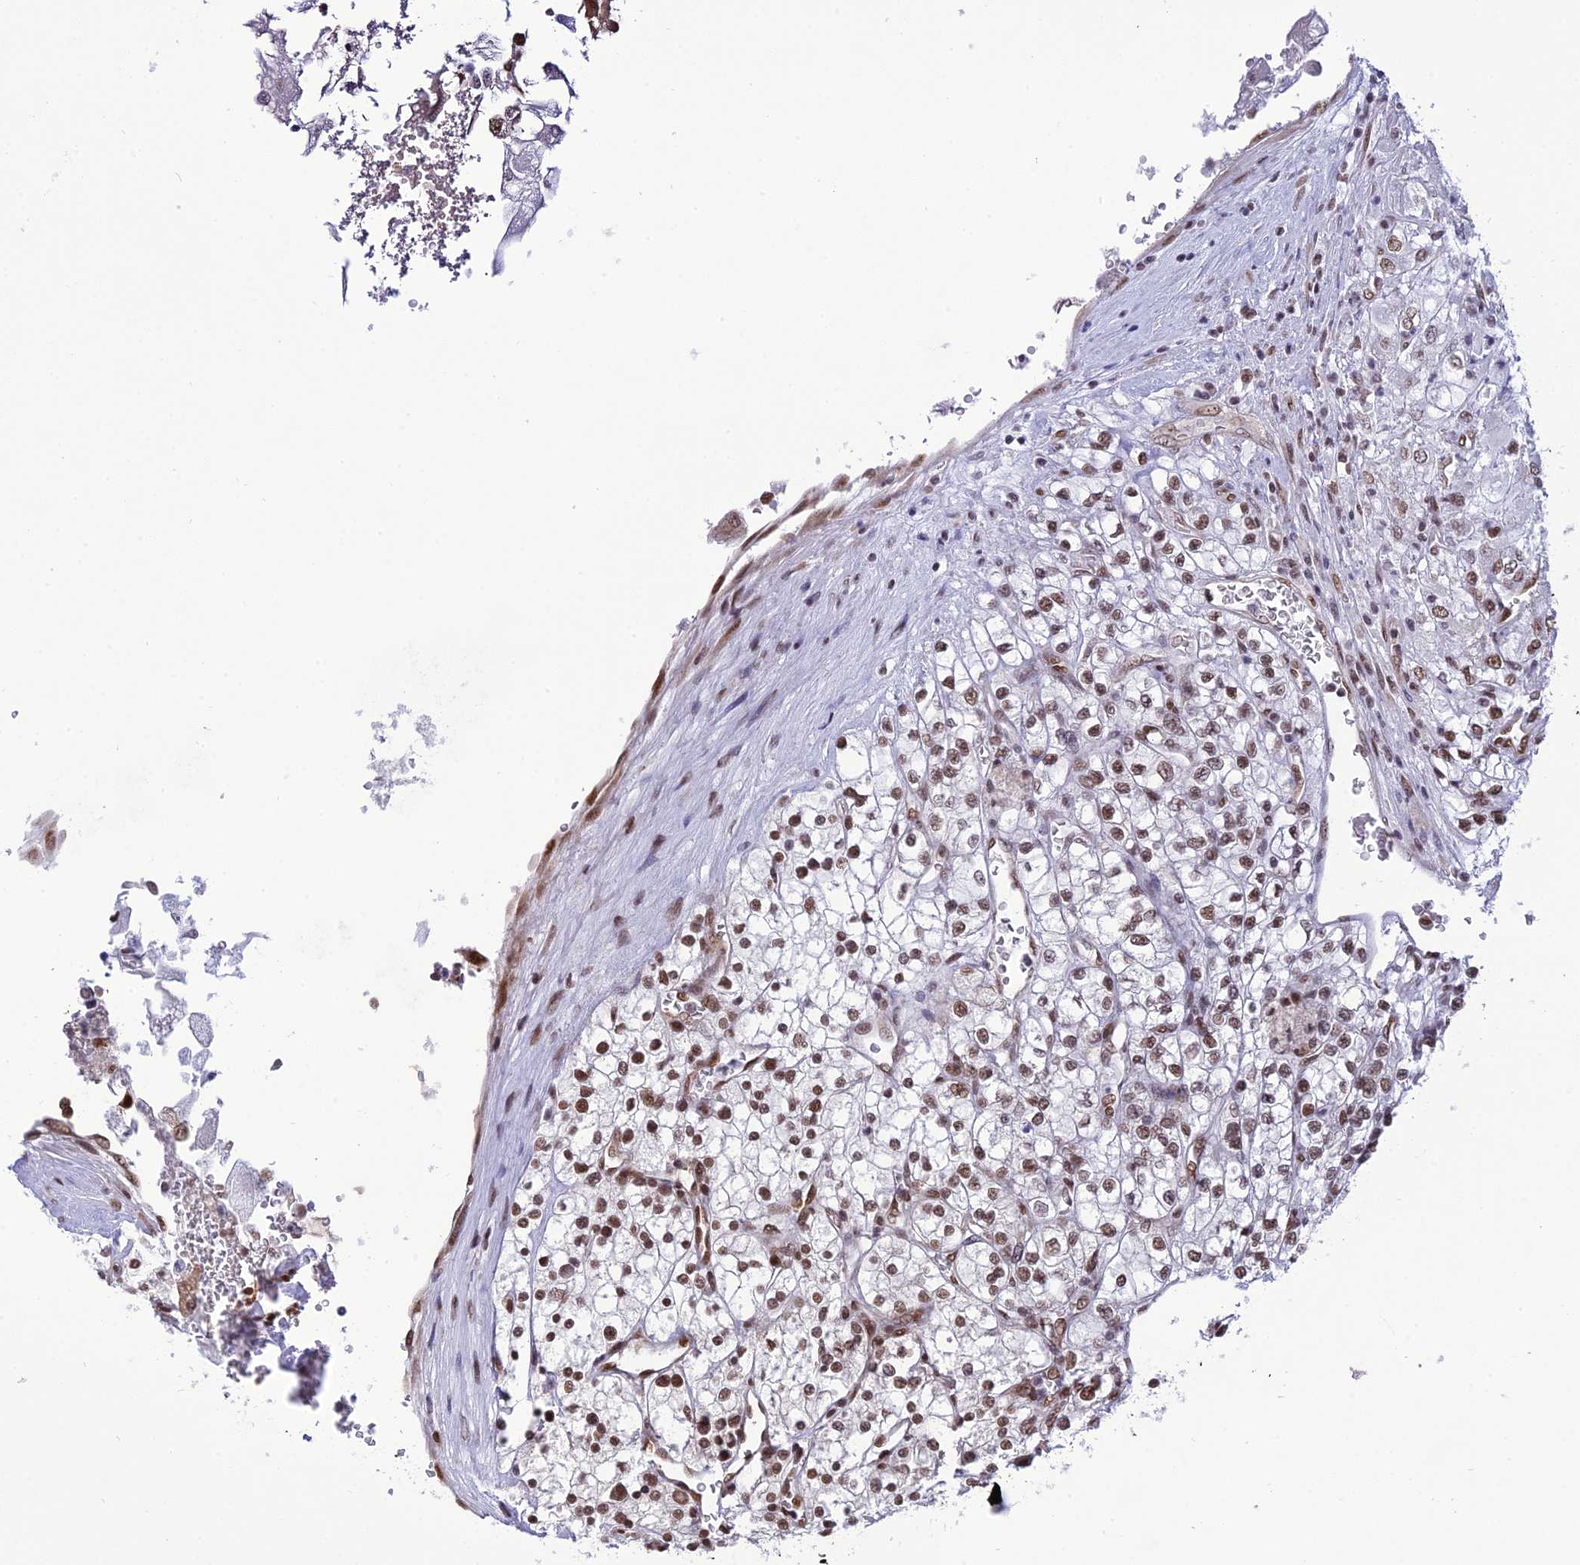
{"staining": {"intensity": "moderate", "quantity": "25%-75%", "location": "nuclear"}, "tissue": "renal cancer", "cell_type": "Tumor cells", "image_type": "cancer", "snomed": [{"axis": "morphology", "description": "Adenocarcinoma, NOS"}, {"axis": "topography", "description": "Kidney"}], "caption": "There is medium levels of moderate nuclear staining in tumor cells of renal cancer, as demonstrated by immunohistochemical staining (brown color).", "gene": "DDX1", "patient": {"sex": "male", "age": 80}}